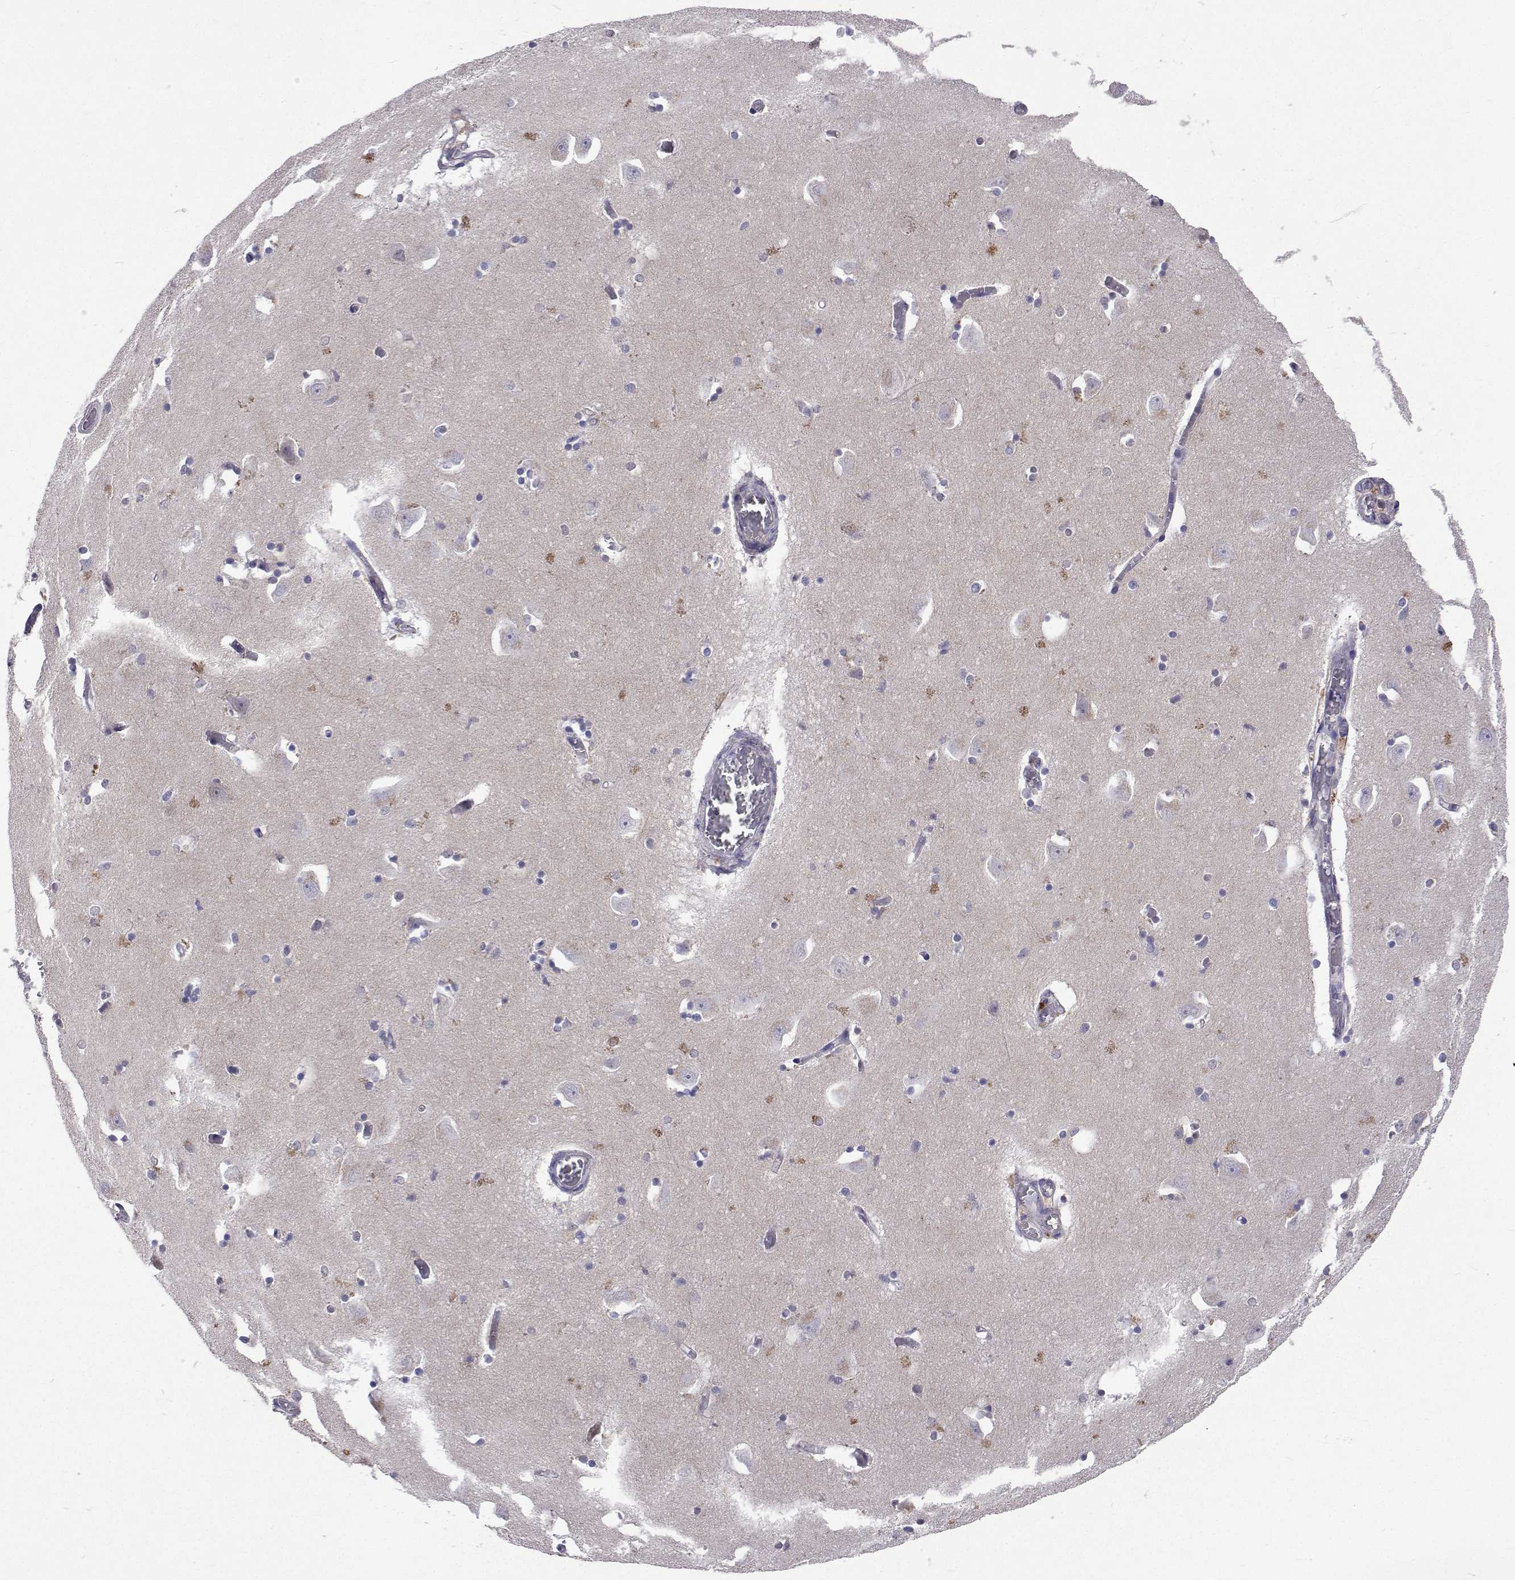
{"staining": {"intensity": "negative", "quantity": "none", "location": "none"}, "tissue": "caudate", "cell_type": "Glial cells", "image_type": "normal", "snomed": [{"axis": "morphology", "description": "Normal tissue, NOS"}, {"axis": "topography", "description": "Lateral ventricle wall"}, {"axis": "topography", "description": "Hippocampus"}], "caption": "Micrograph shows no protein expression in glial cells of benign caudate. Brightfield microscopy of immunohistochemistry (IHC) stained with DAB (3,3'-diaminobenzidine) (brown) and hematoxylin (blue), captured at high magnification.", "gene": "DHTKD1", "patient": {"sex": "female", "age": 63}}